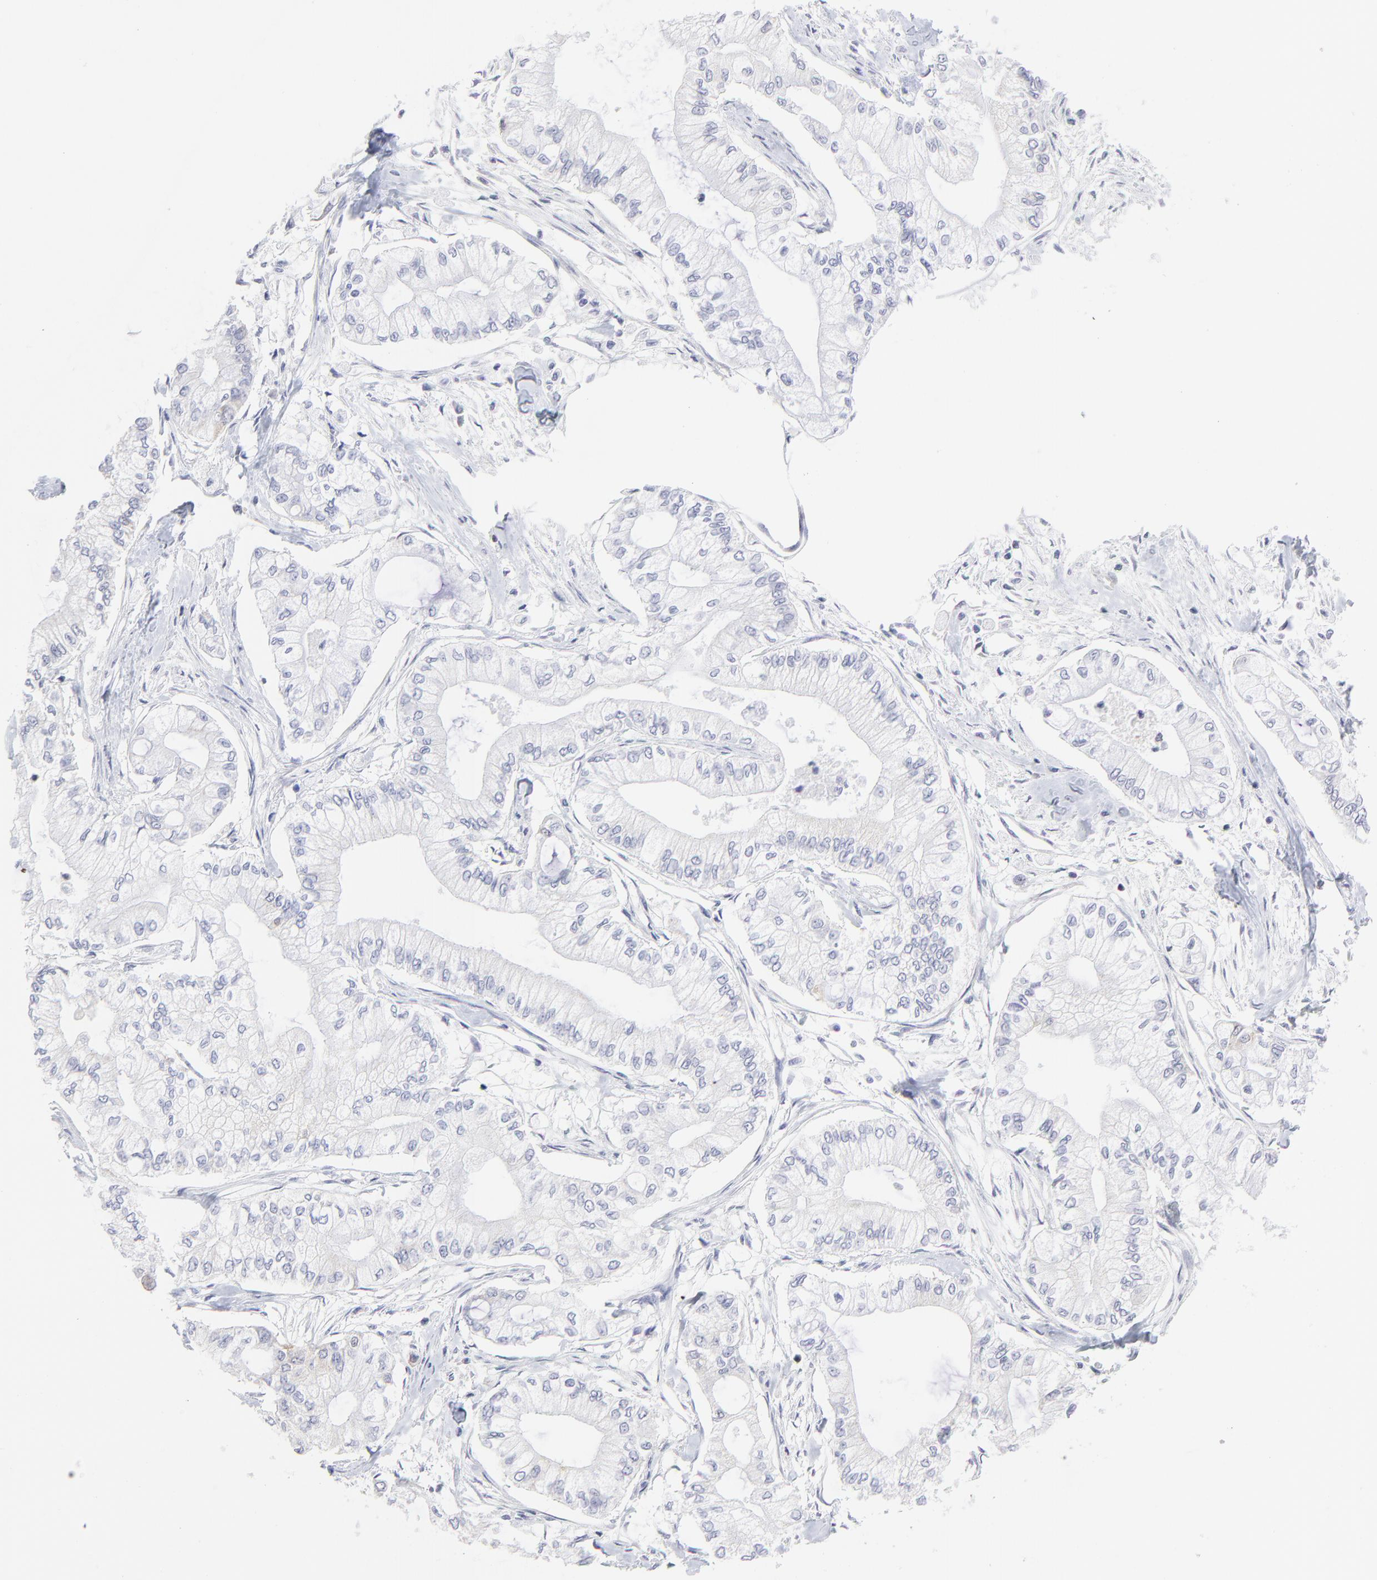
{"staining": {"intensity": "negative", "quantity": "none", "location": "none"}, "tissue": "pancreatic cancer", "cell_type": "Tumor cells", "image_type": "cancer", "snomed": [{"axis": "morphology", "description": "Adenocarcinoma, NOS"}, {"axis": "topography", "description": "Pancreas"}], "caption": "Tumor cells are negative for protein expression in human pancreatic cancer. (DAB immunohistochemistry (IHC) visualized using brightfield microscopy, high magnification).", "gene": "NCAPH", "patient": {"sex": "male", "age": 79}}